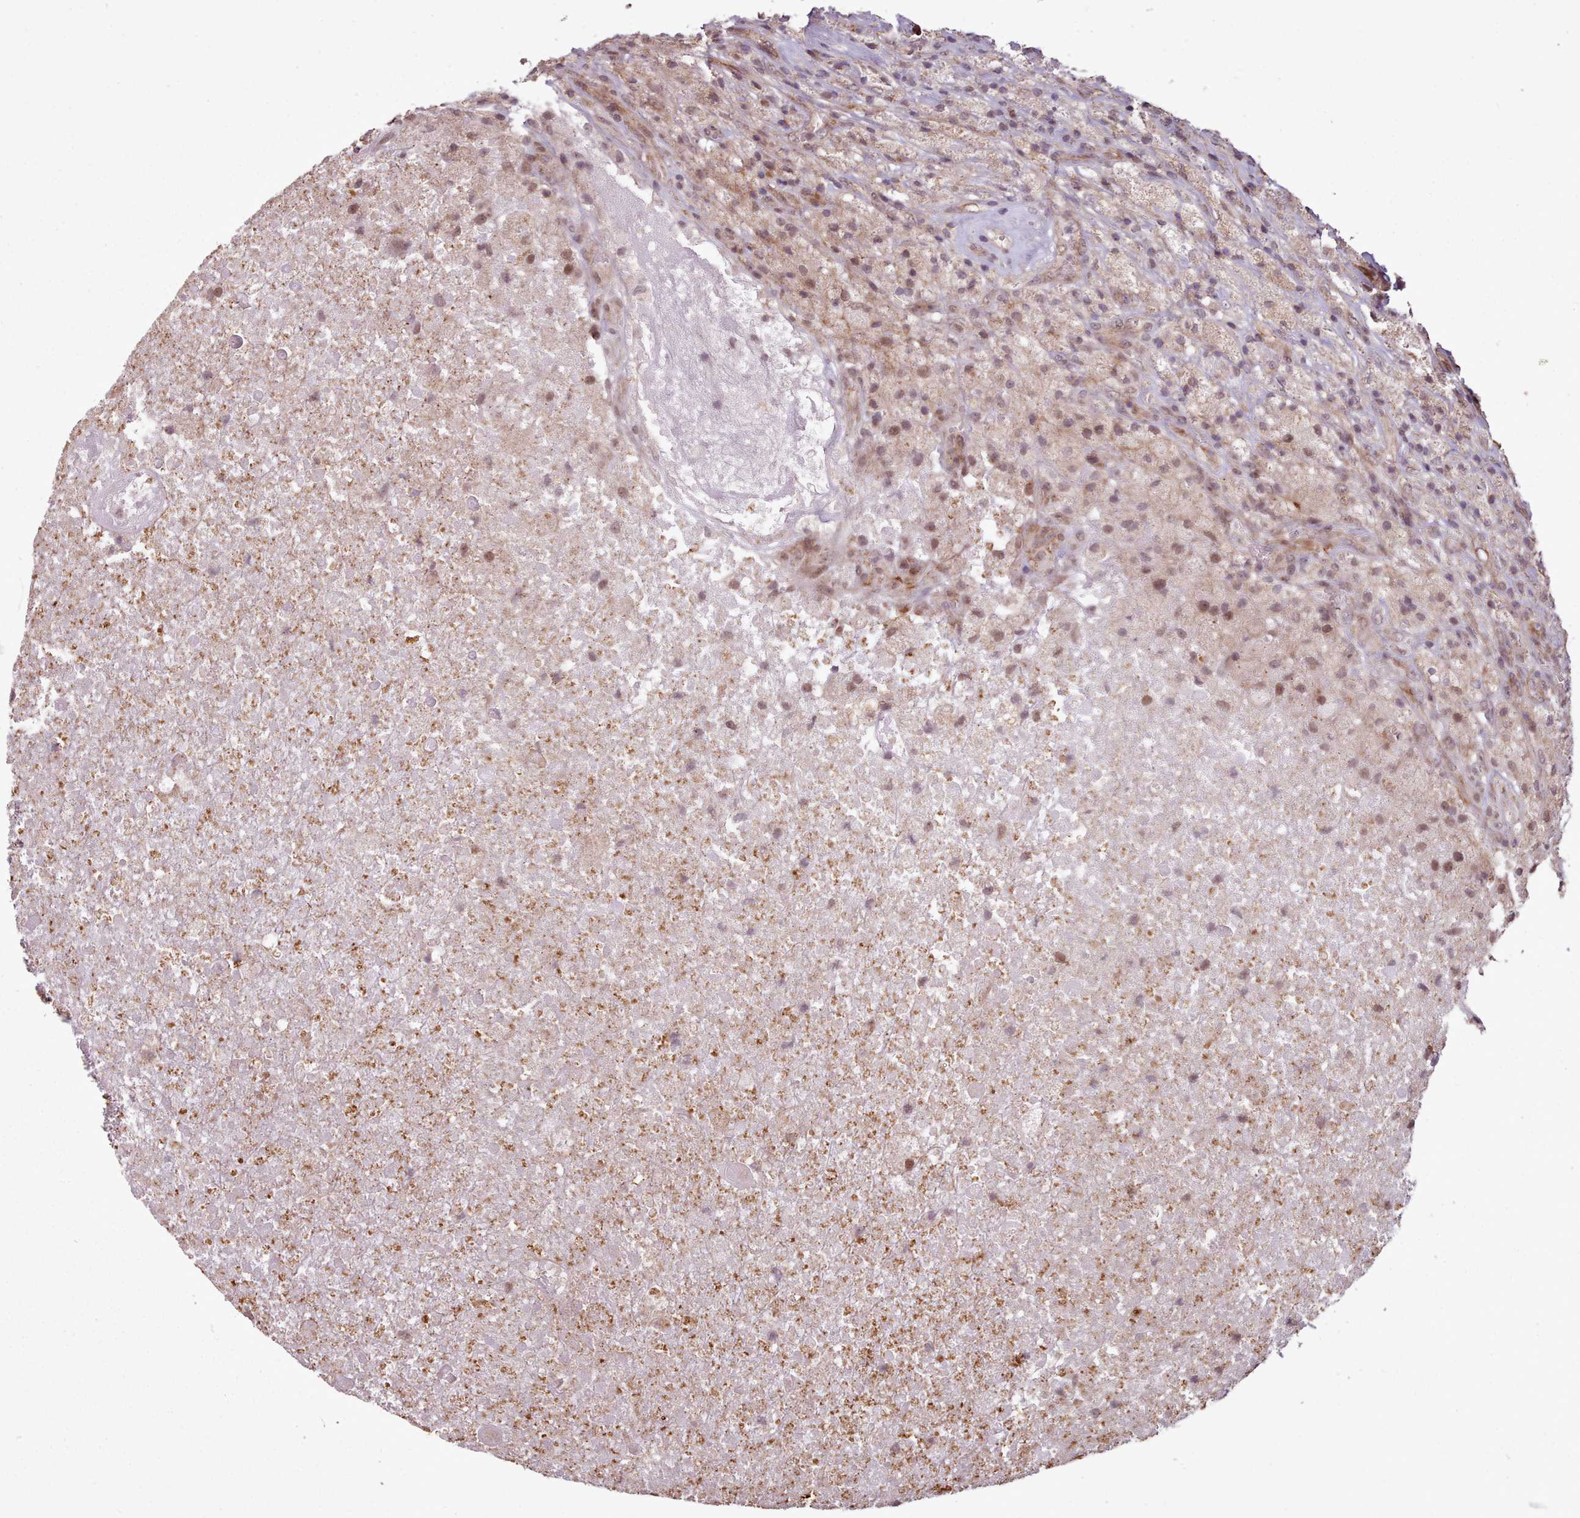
{"staining": {"intensity": "moderate", "quantity": "25%-75%", "location": "cytoplasmic/membranous"}, "tissue": "glioma", "cell_type": "Tumor cells", "image_type": "cancer", "snomed": [{"axis": "morphology", "description": "Glioma, malignant, High grade"}, {"axis": "topography", "description": "Brain"}], "caption": "Moderate cytoplasmic/membranous staining for a protein is identified in approximately 25%-75% of tumor cells of glioma using immunohistochemistry (IHC).", "gene": "ZMYM4", "patient": {"sex": "male", "age": 69}}